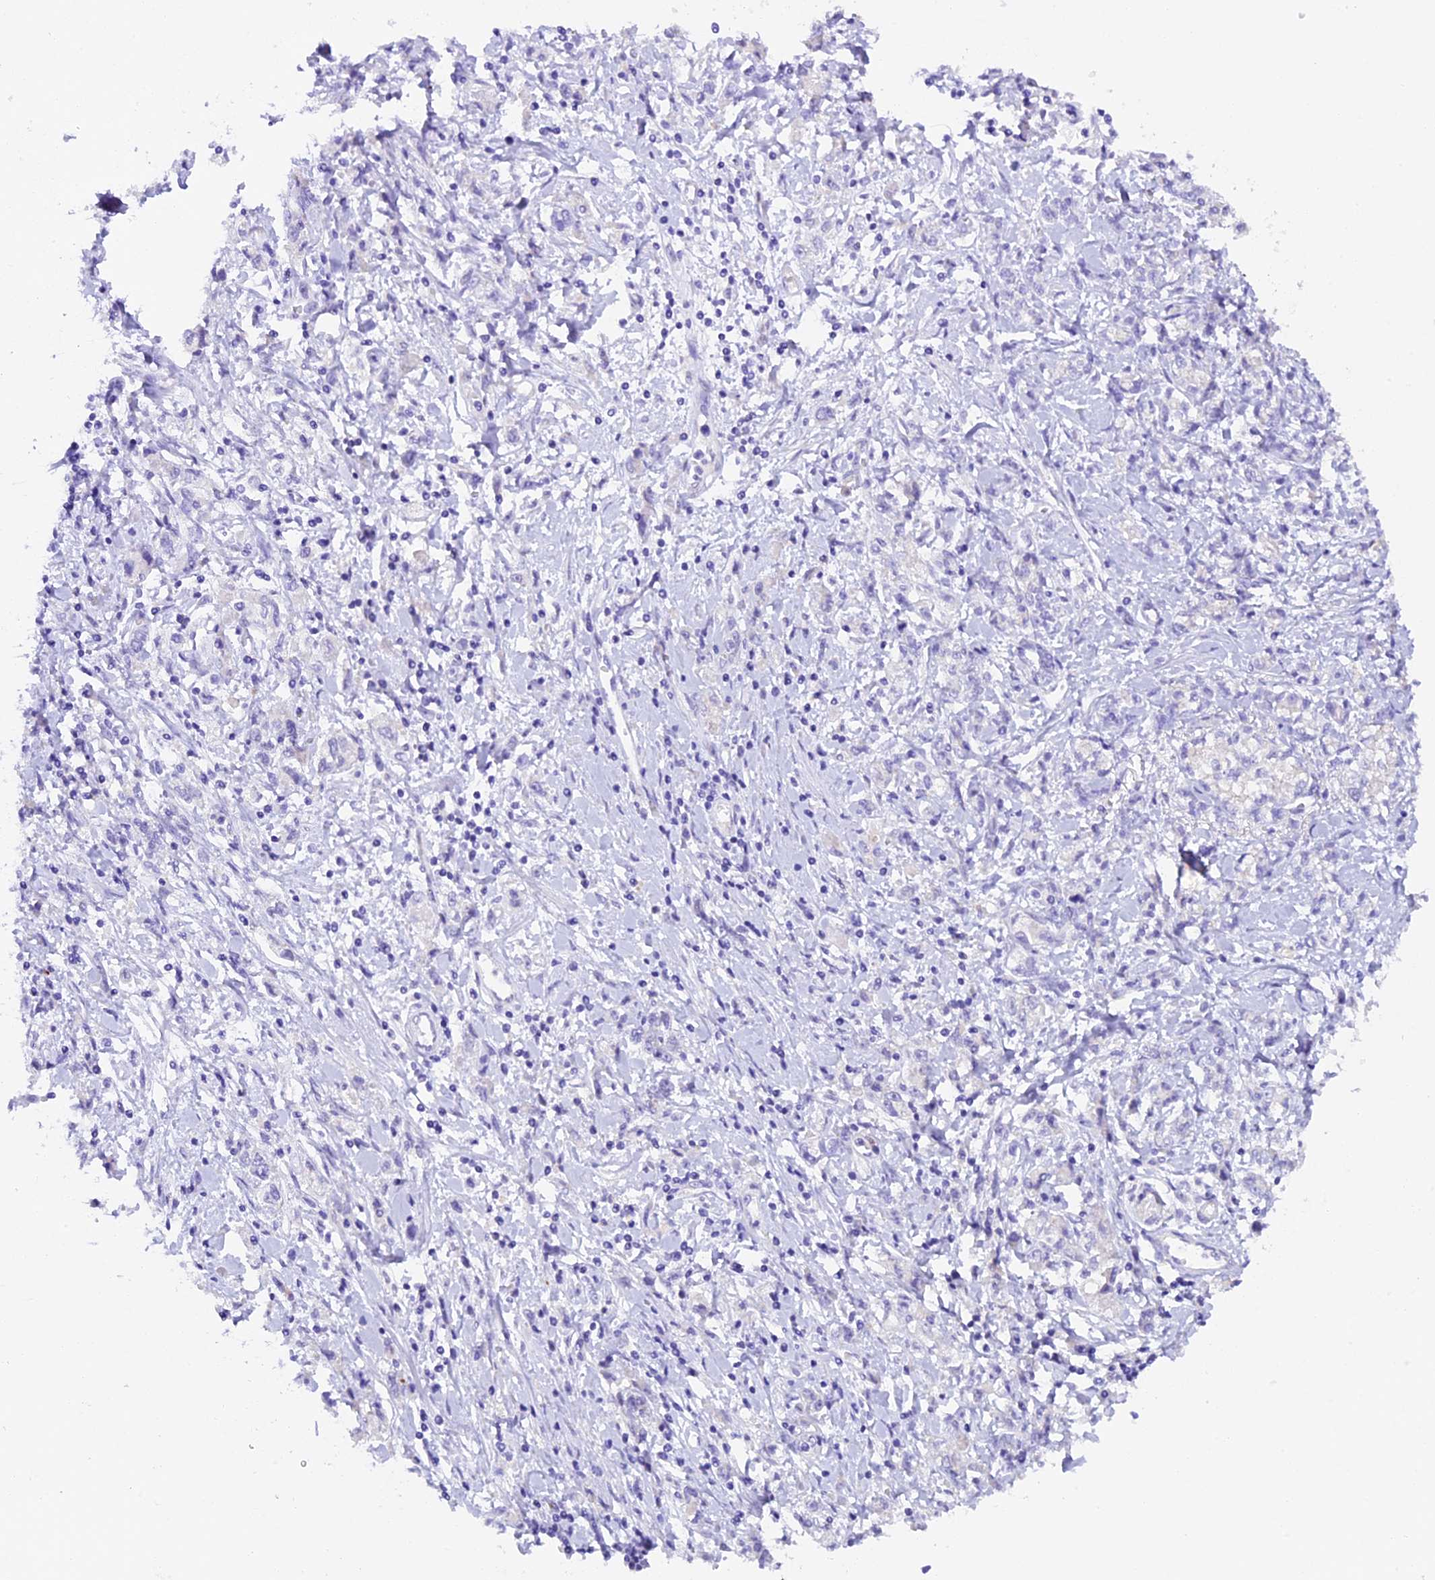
{"staining": {"intensity": "negative", "quantity": "none", "location": "none"}, "tissue": "stomach cancer", "cell_type": "Tumor cells", "image_type": "cancer", "snomed": [{"axis": "morphology", "description": "Adenocarcinoma, NOS"}, {"axis": "topography", "description": "Stomach"}], "caption": "High power microscopy image of an immunohistochemistry (IHC) micrograph of stomach cancer (adenocarcinoma), revealing no significant positivity in tumor cells. Brightfield microscopy of immunohistochemistry stained with DAB (brown) and hematoxylin (blue), captured at high magnification.", "gene": "NCK2", "patient": {"sex": "female", "age": 76}}